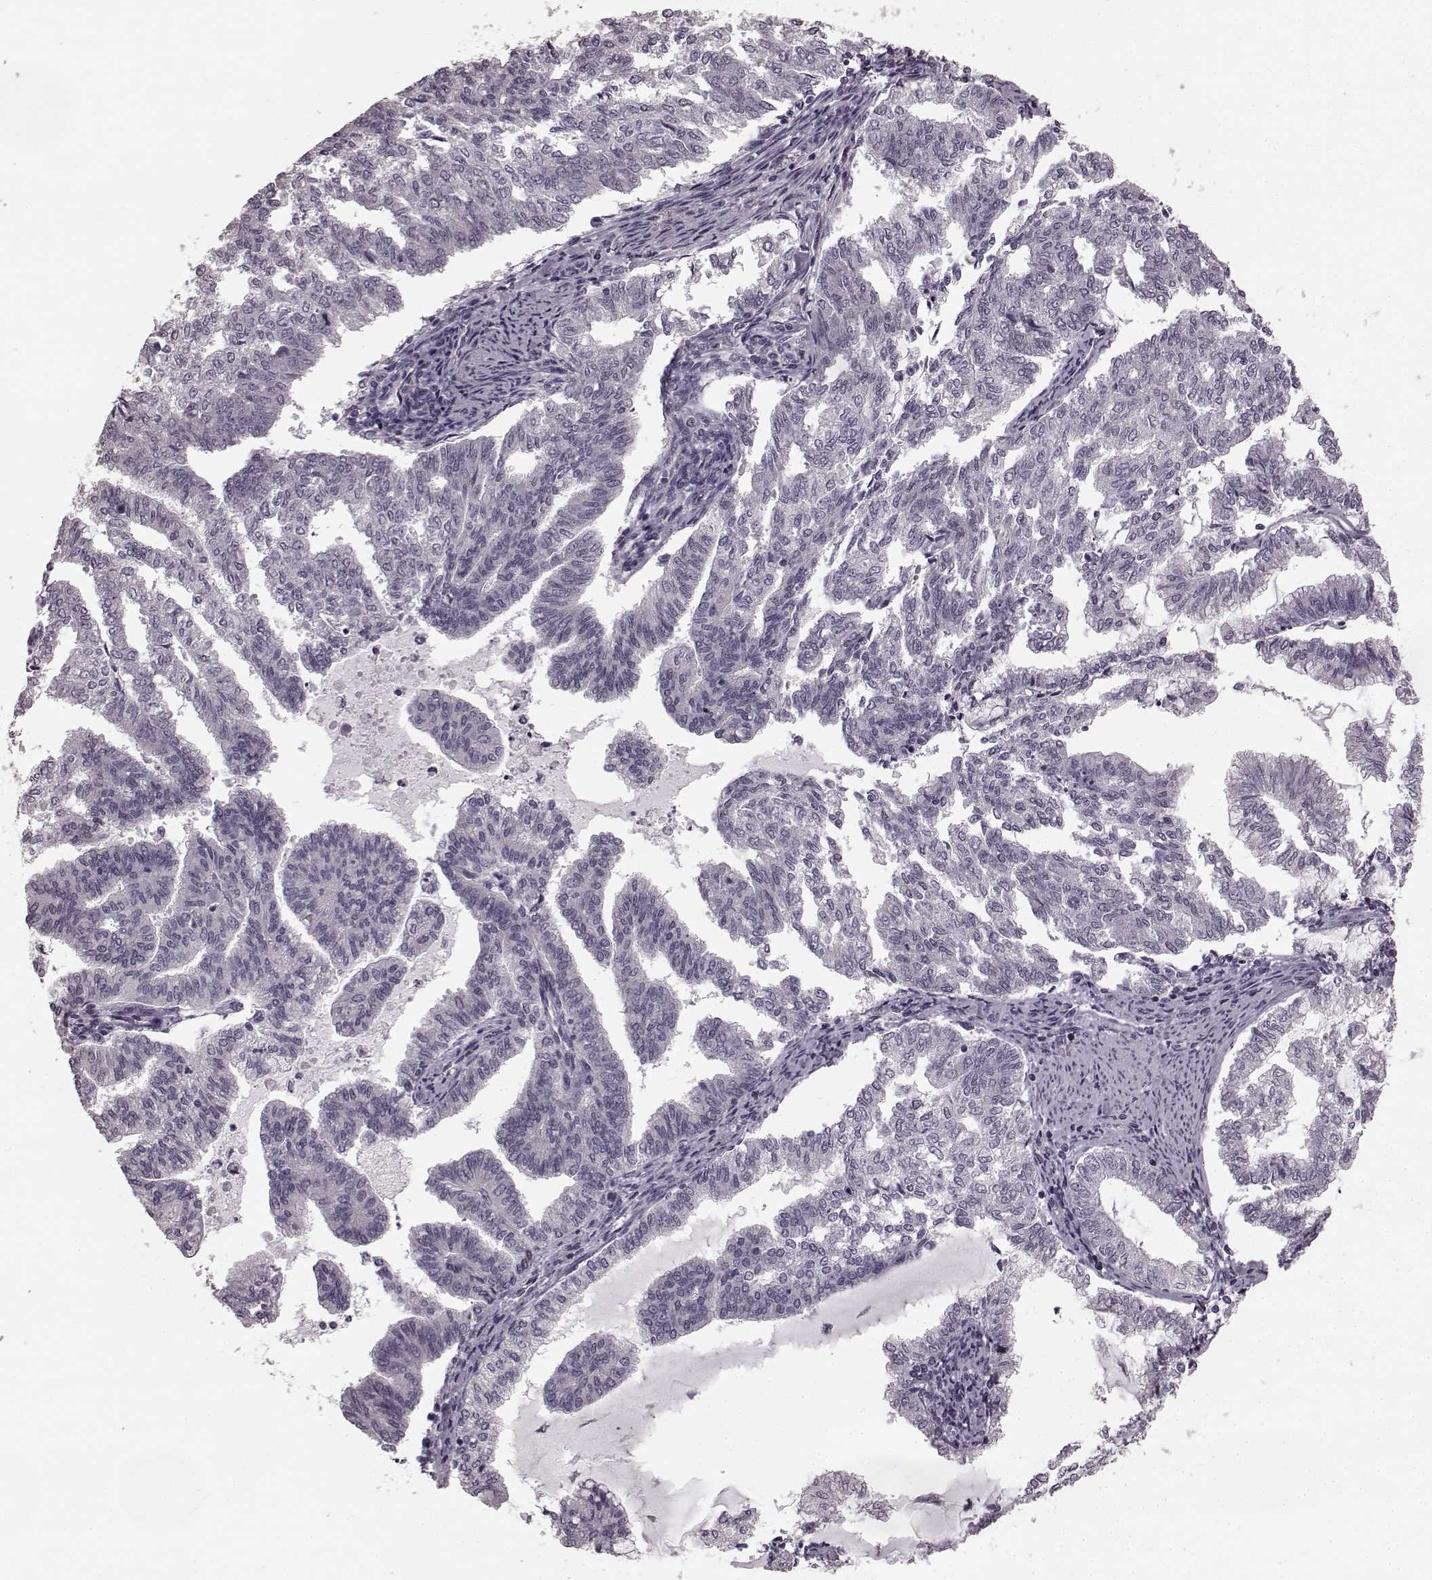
{"staining": {"intensity": "negative", "quantity": "none", "location": "none"}, "tissue": "endometrial cancer", "cell_type": "Tumor cells", "image_type": "cancer", "snomed": [{"axis": "morphology", "description": "Adenocarcinoma, NOS"}, {"axis": "topography", "description": "Endometrium"}], "caption": "Tumor cells show no significant protein staining in endometrial cancer (adenocarcinoma).", "gene": "PRKCE", "patient": {"sex": "female", "age": 79}}